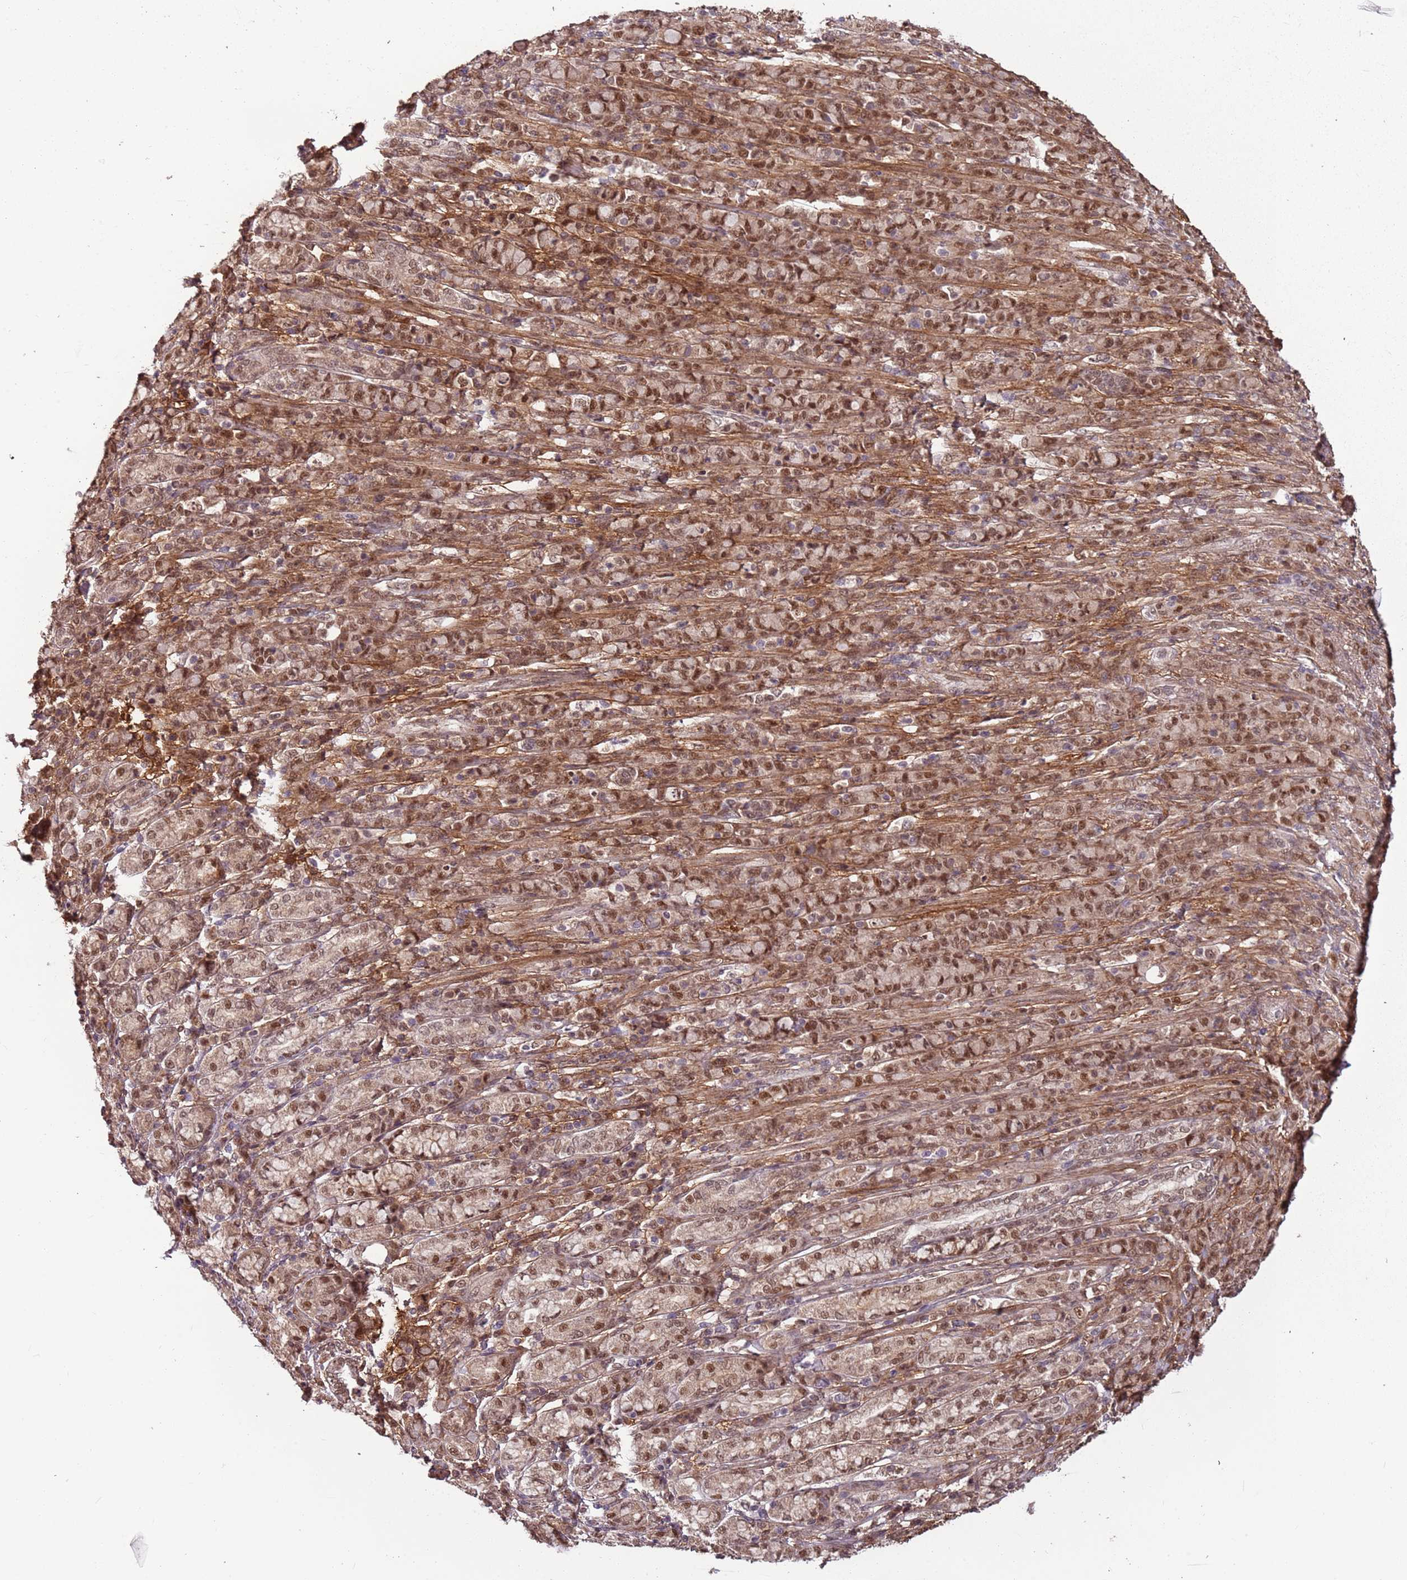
{"staining": {"intensity": "moderate", "quantity": ">75%", "location": "nuclear"}, "tissue": "stomach cancer", "cell_type": "Tumor cells", "image_type": "cancer", "snomed": [{"axis": "morphology", "description": "Normal tissue, NOS"}, {"axis": "morphology", "description": "Adenocarcinoma, NOS"}, {"axis": "topography", "description": "Stomach"}], "caption": "Approximately >75% of tumor cells in adenocarcinoma (stomach) display moderate nuclear protein positivity as visualized by brown immunohistochemical staining.", "gene": "POLR3H", "patient": {"sex": "female", "age": 79}}